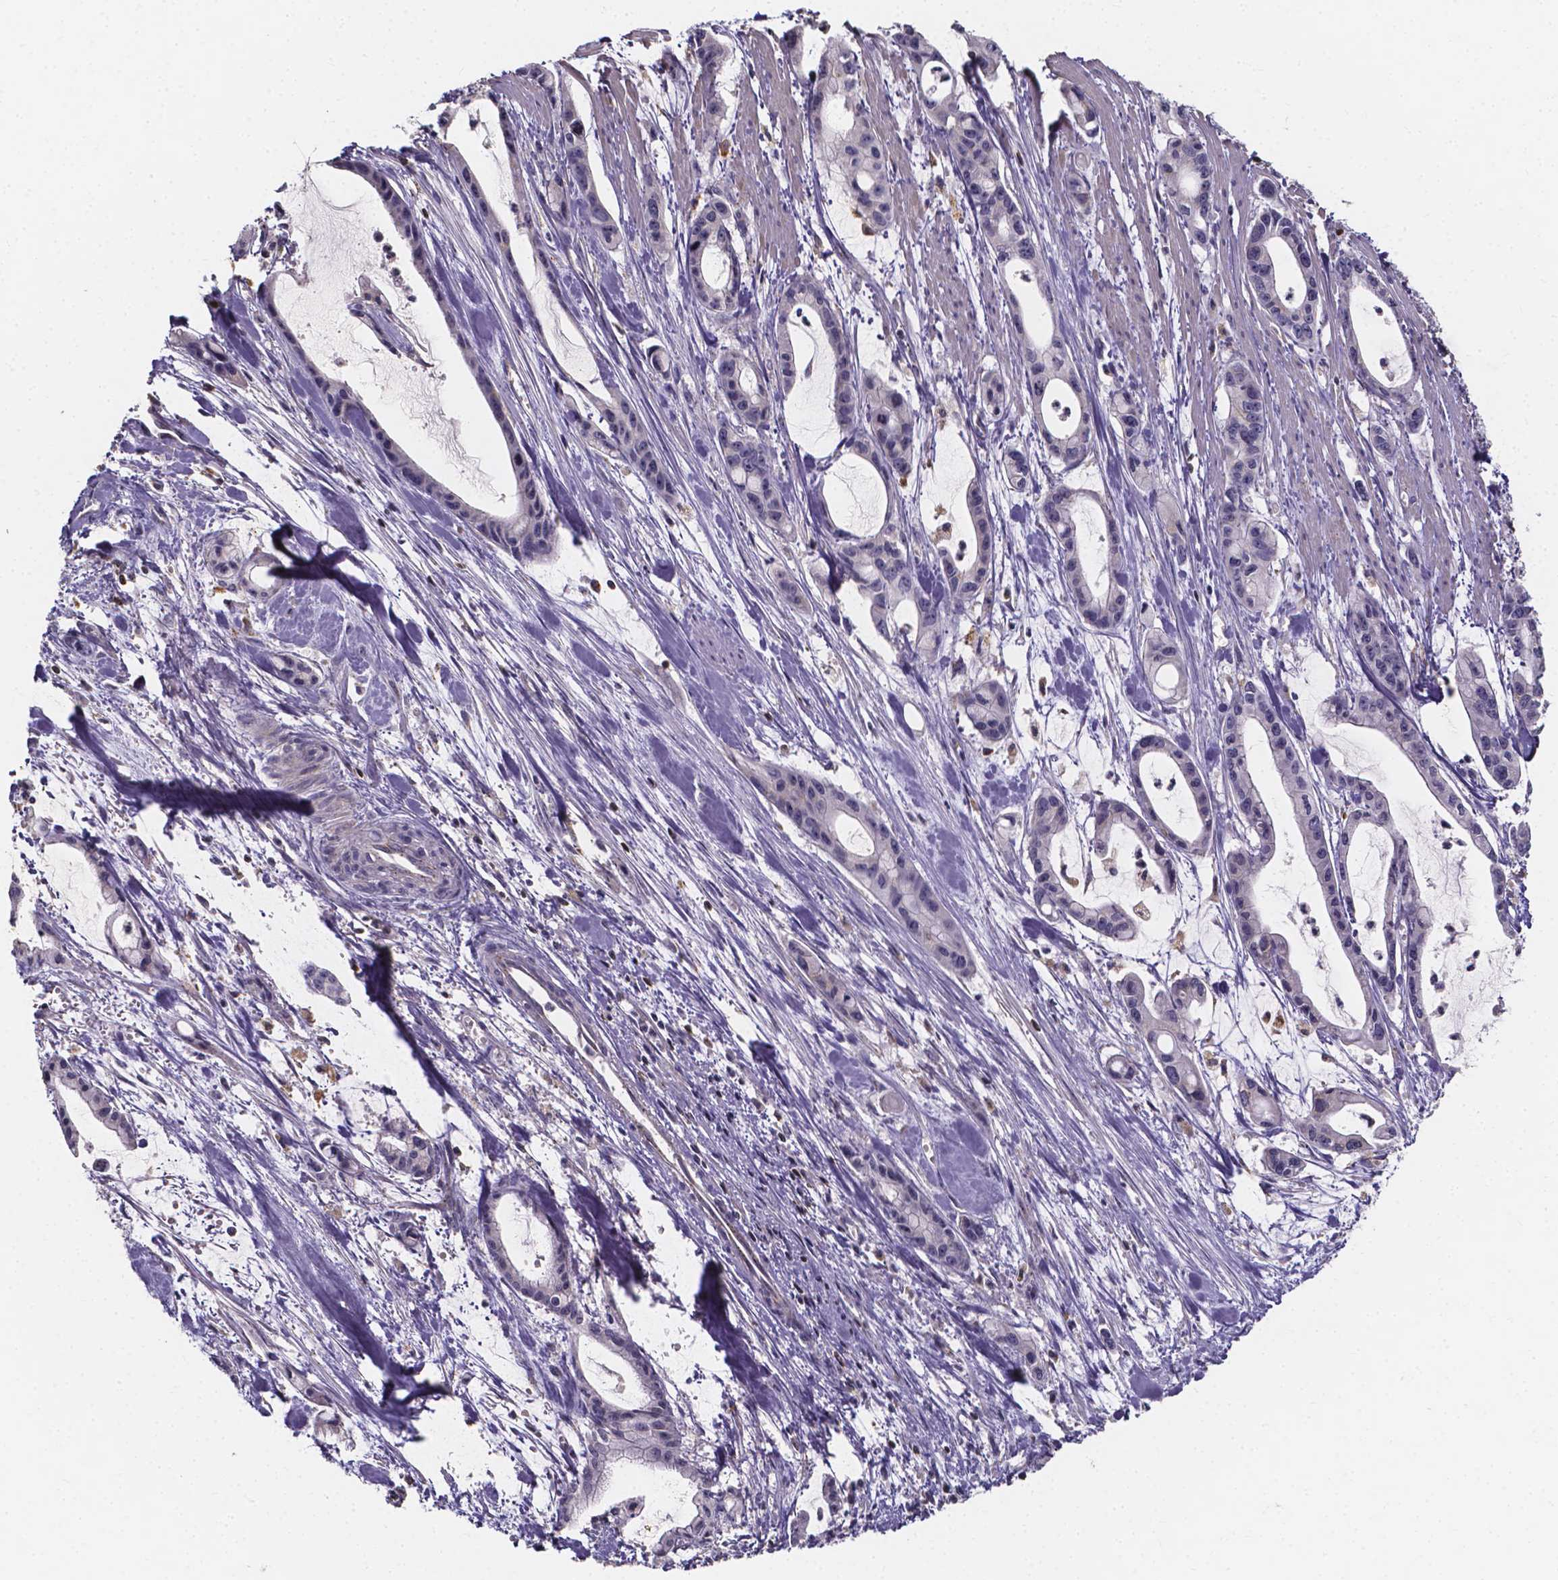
{"staining": {"intensity": "negative", "quantity": "none", "location": "none"}, "tissue": "pancreatic cancer", "cell_type": "Tumor cells", "image_type": "cancer", "snomed": [{"axis": "morphology", "description": "Adenocarcinoma, NOS"}, {"axis": "topography", "description": "Pancreas"}], "caption": "Tumor cells are negative for protein expression in human pancreatic cancer. (Stains: DAB (3,3'-diaminobenzidine) immunohistochemistry with hematoxylin counter stain, Microscopy: brightfield microscopy at high magnification).", "gene": "THEMIS", "patient": {"sex": "male", "age": 48}}